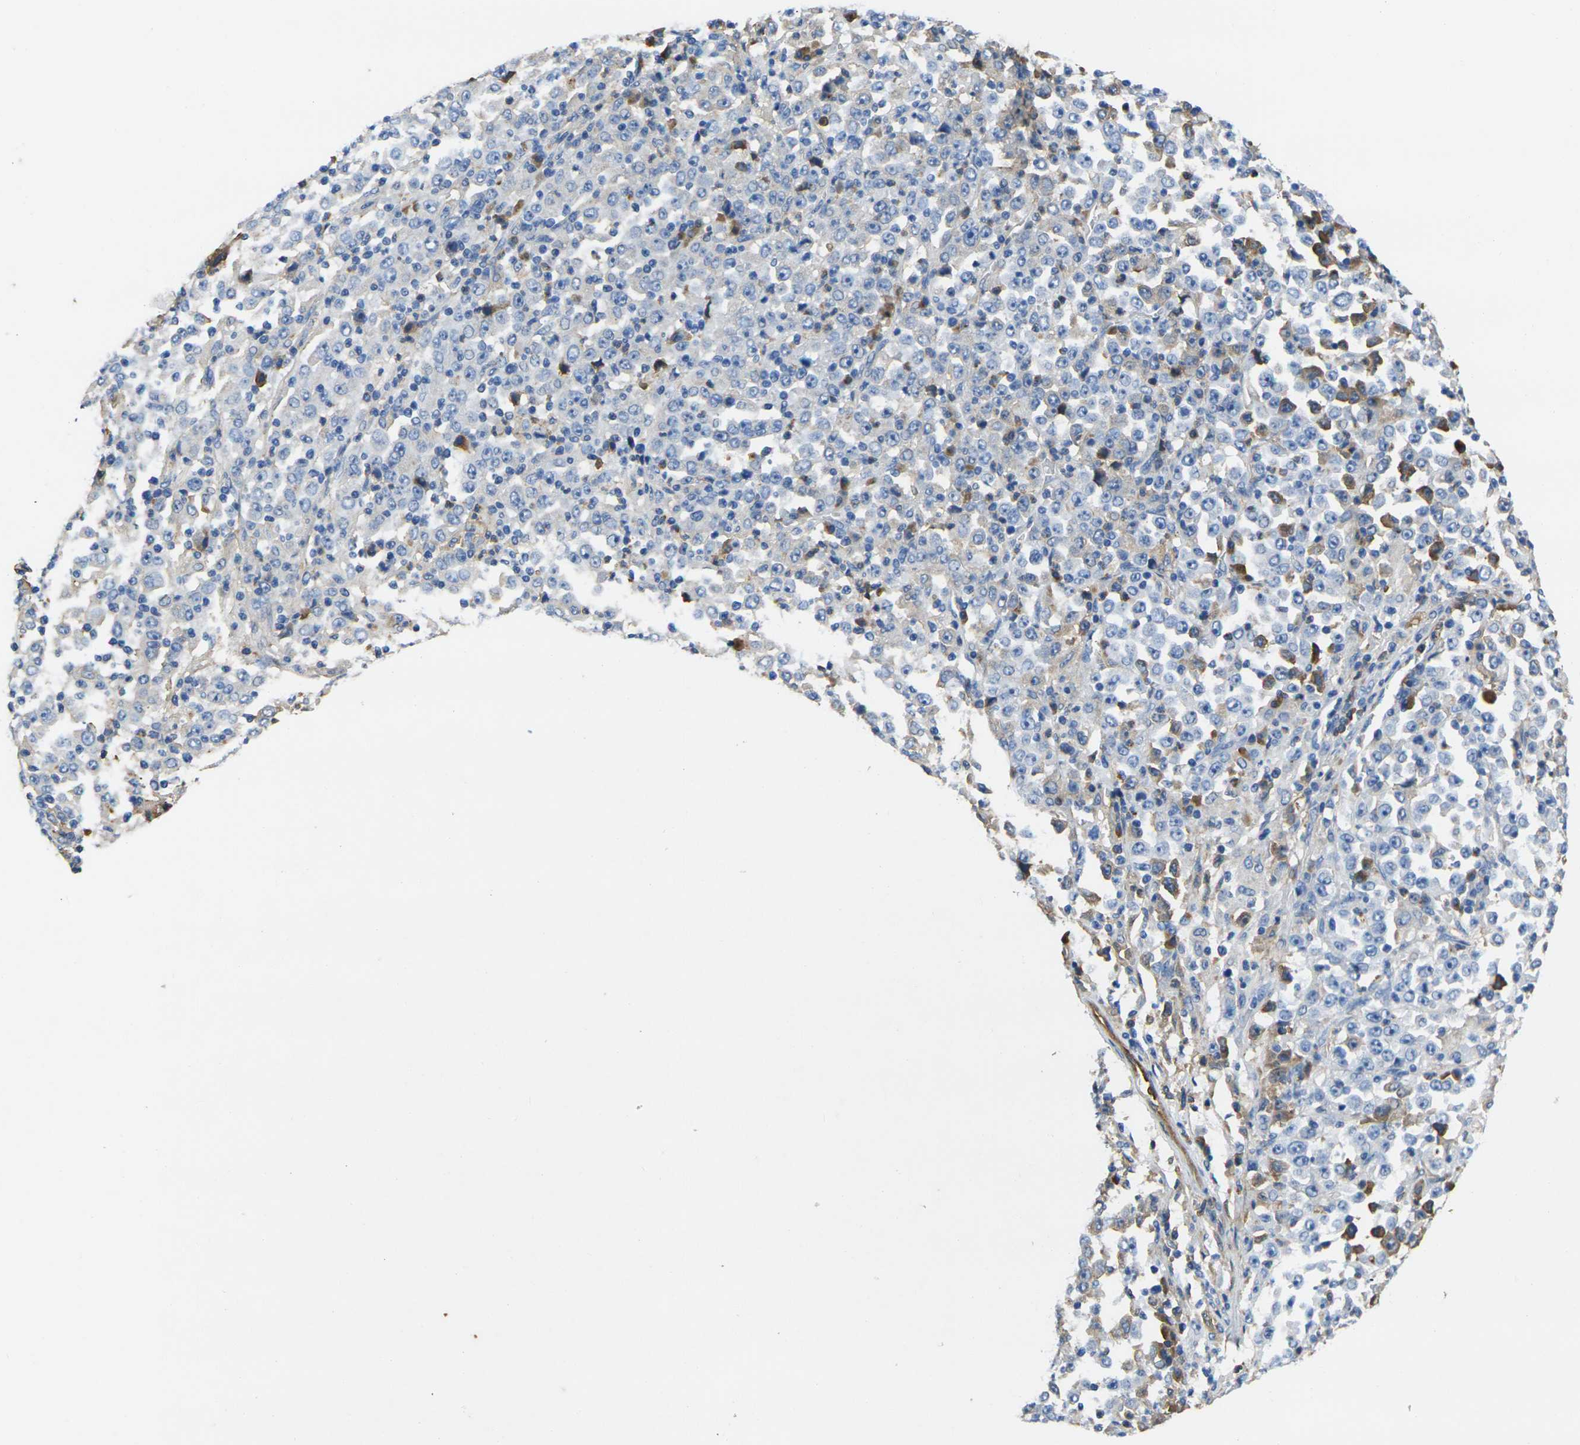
{"staining": {"intensity": "moderate", "quantity": "<25%", "location": "cytoplasmic/membranous"}, "tissue": "stomach cancer", "cell_type": "Tumor cells", "image_type": "cancer", "snomed": [{"axis": "morphology", "description": "Normal tissue, NOS"}, {"axis": "morphology", "description": "Adenocarcinoma, NOS"}, {"axis": "topography", "description": "Stomach, upper"}, {"axis": "topography", "description": "Stomach"}], "caption": "A high-resolution histopathology image shows immunohistochemistry staining of stomach adenocarcinoma, which reveals moderate cytoplasmic/membranous expression in about <25% of tumor cells.", "gene": "GREM2", "patient": {"sex": "male", "age": 59}}